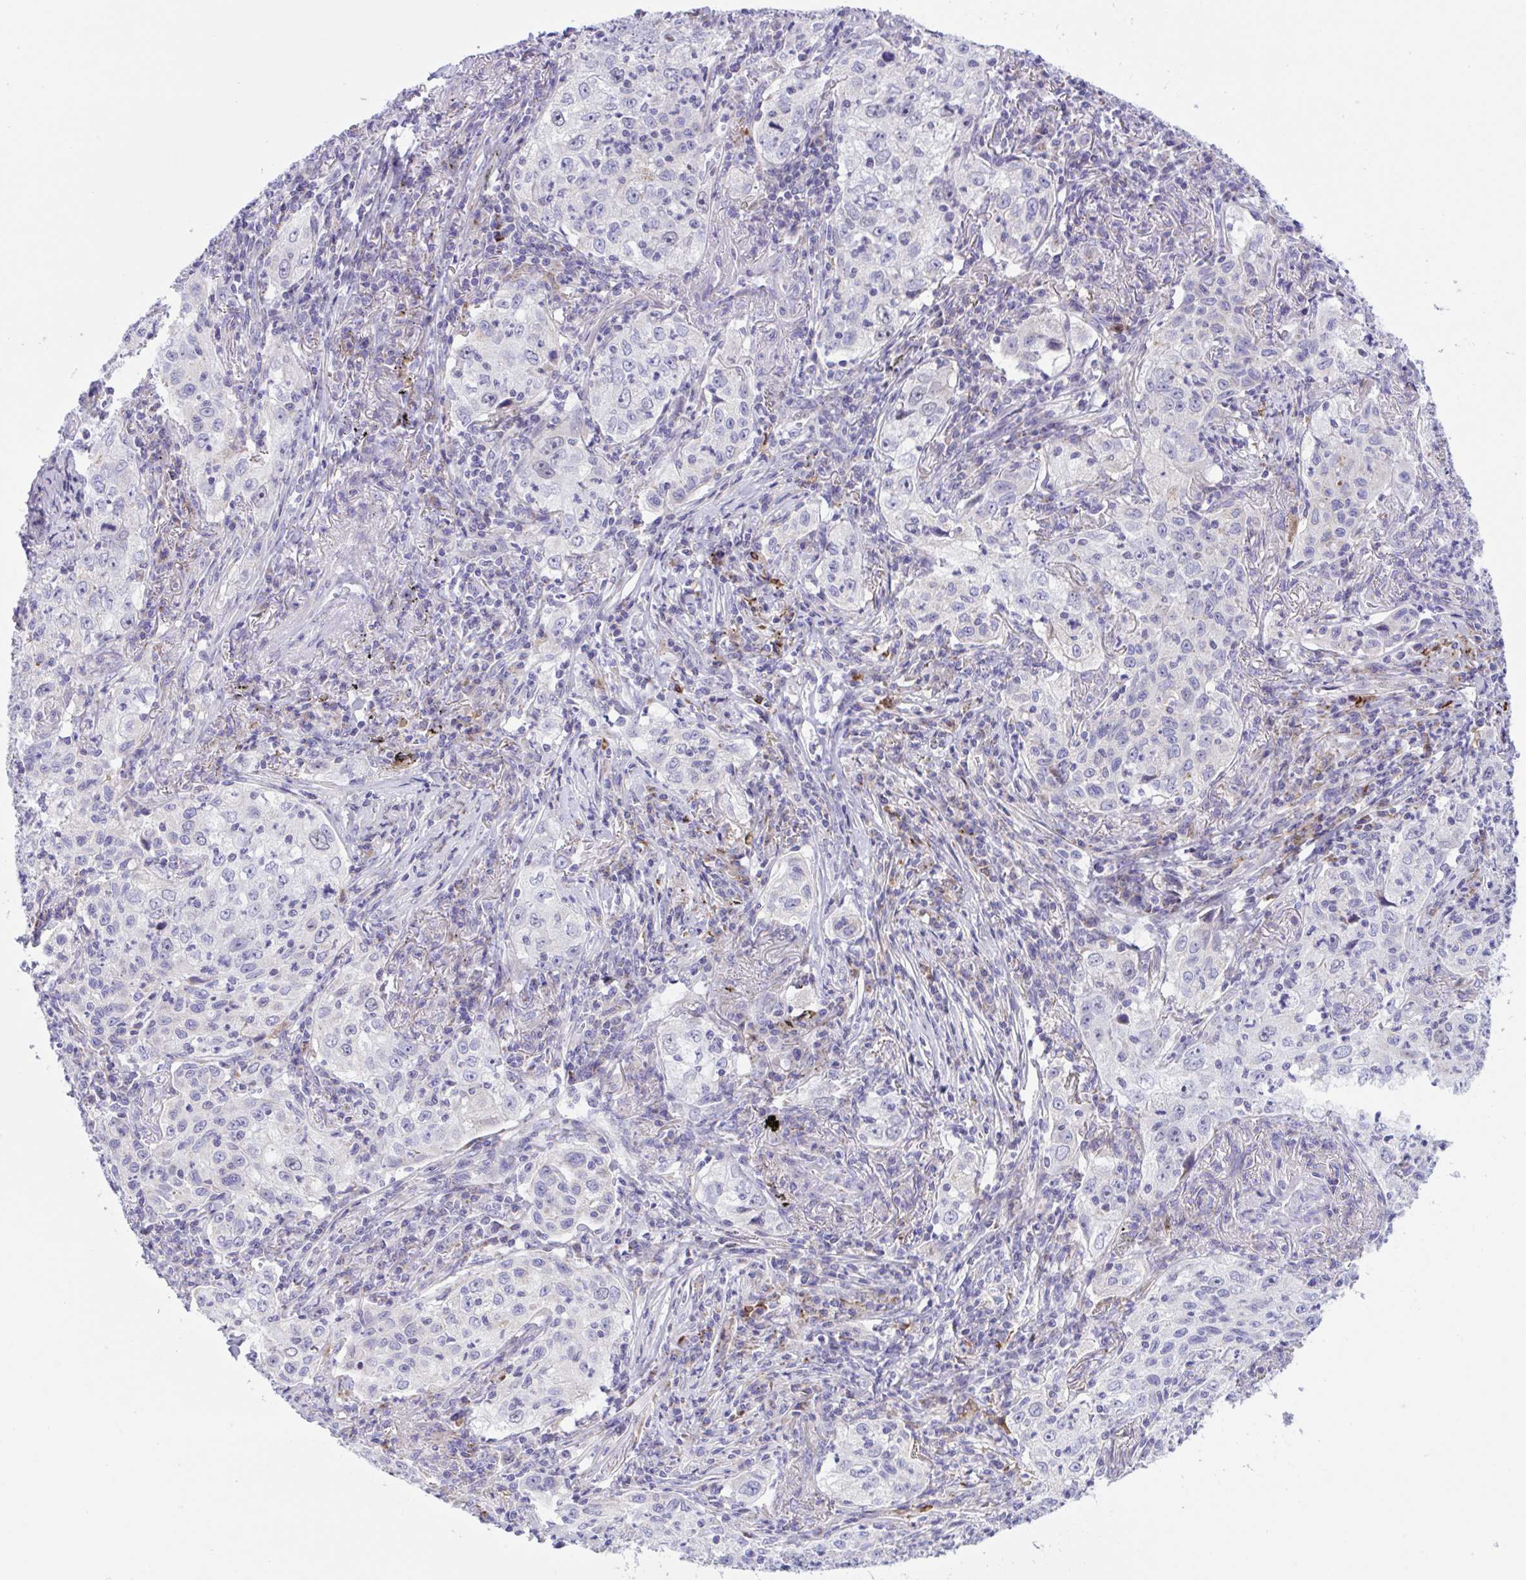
{"staining": {"intensity": "negative", "quantity": "none", "location": "none"}, "tissue": "lung cancer", "cell_type": "Tumor cells", "image_type": "cancer", "snomed": [{"axis": "morphology", "description": "Squamous cell carcinoma, NOS"}, {"axis": "topography", "description": "Lung"}], "caption": "This is a photomicrograph of immunohistochemistry (IHC) staining of lung cancer (squamous cell carcinoma), which shows no staining in tumor cells. (Stains: DAB immunohistochemistry (IHC) with hematoxylin counter stain, Microscopy: brightfield microscopy at high magnification).", "gene": "DTX3", "patient": {"sex": "male", "age": 71}}